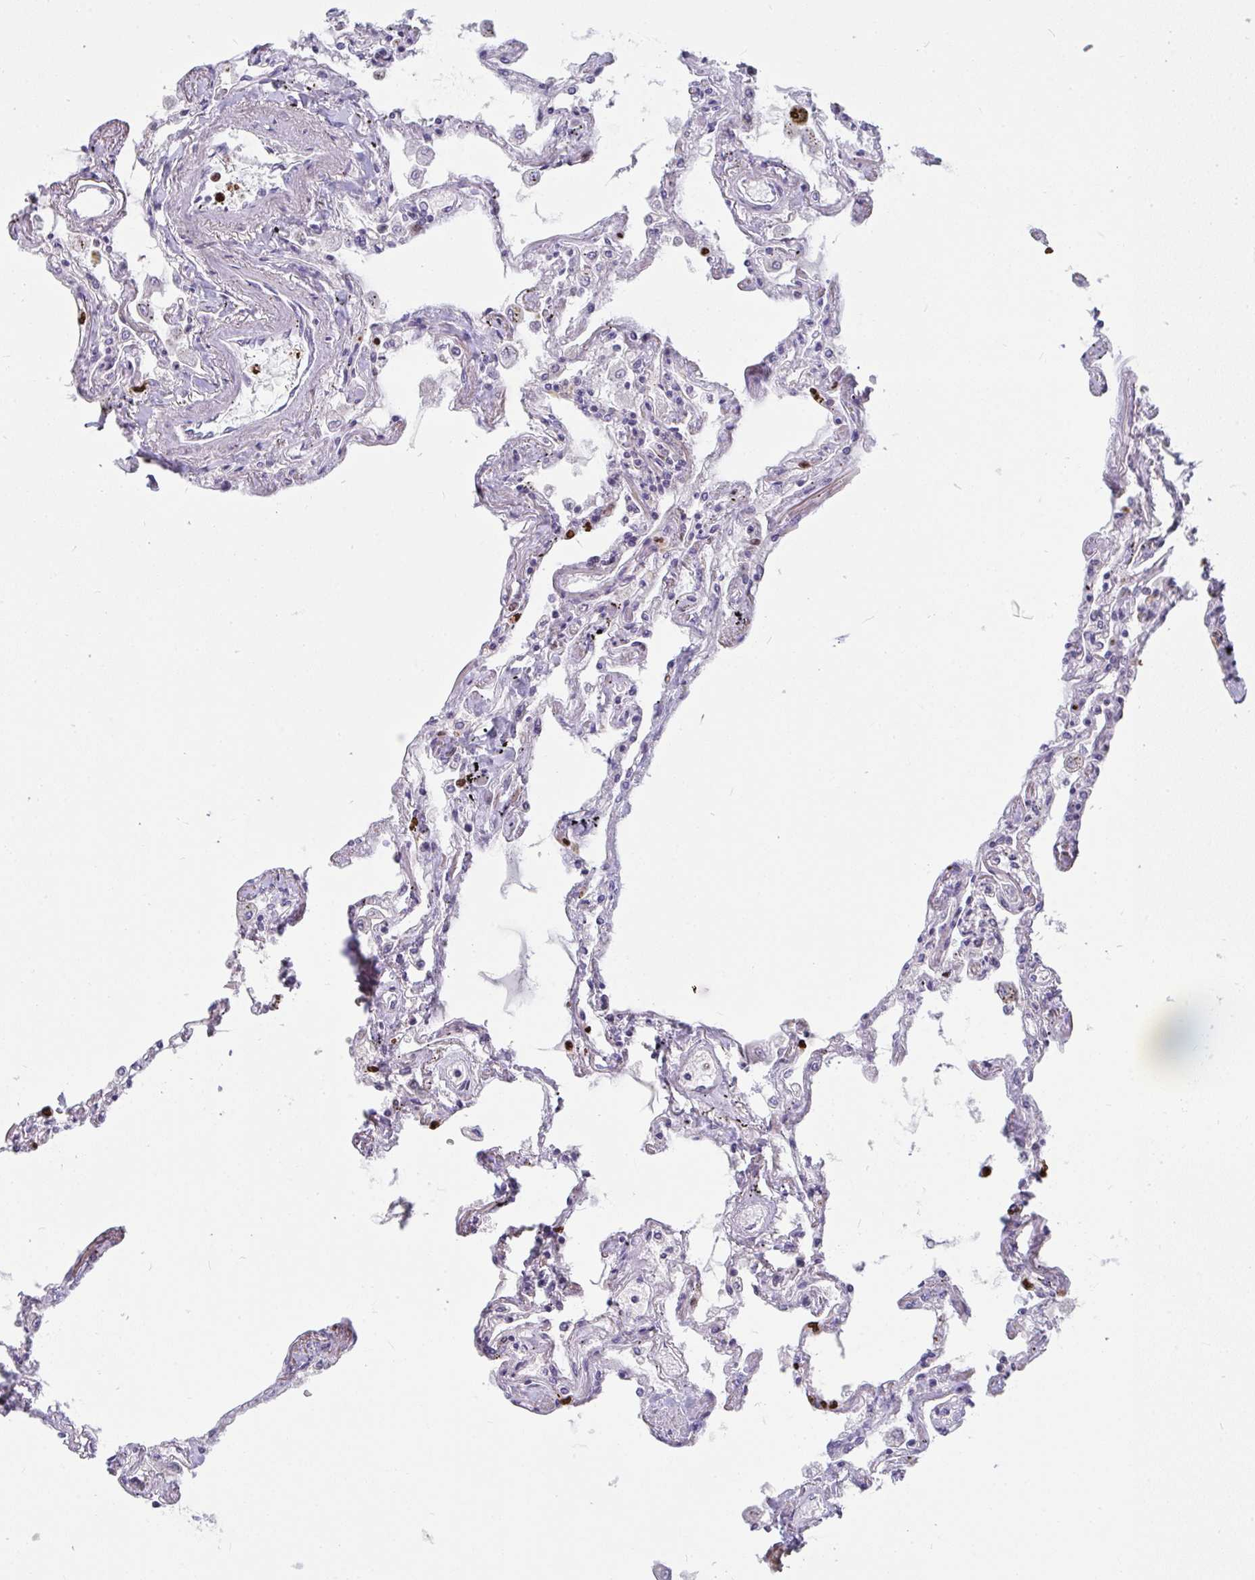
{"staining": {"intensity": "moderate", "quantity": "<25%", "location": "cytoplasmic/membranous"}, "tissue": "lung", "cell_type": "Alveolar cells", "image_type": "normal", "snomed": [{"axis": "morphology", "description": "Normal tissue, NOS"}, {"axis": "morphology", "description": "Adenocarcinoma, NOS"}, {"axis": "topography", "description": "Cartilage tissue"}, {"axis": "topography", "description": "Lung"}], "caption": "Immunohistochemical staining of benign human lung reveals moderate cytoplasmic/membranous protein staining in about <25% of alveolar cells.", "gene": "CSF3R", "patient": {"sex": "female", "age": 67}}